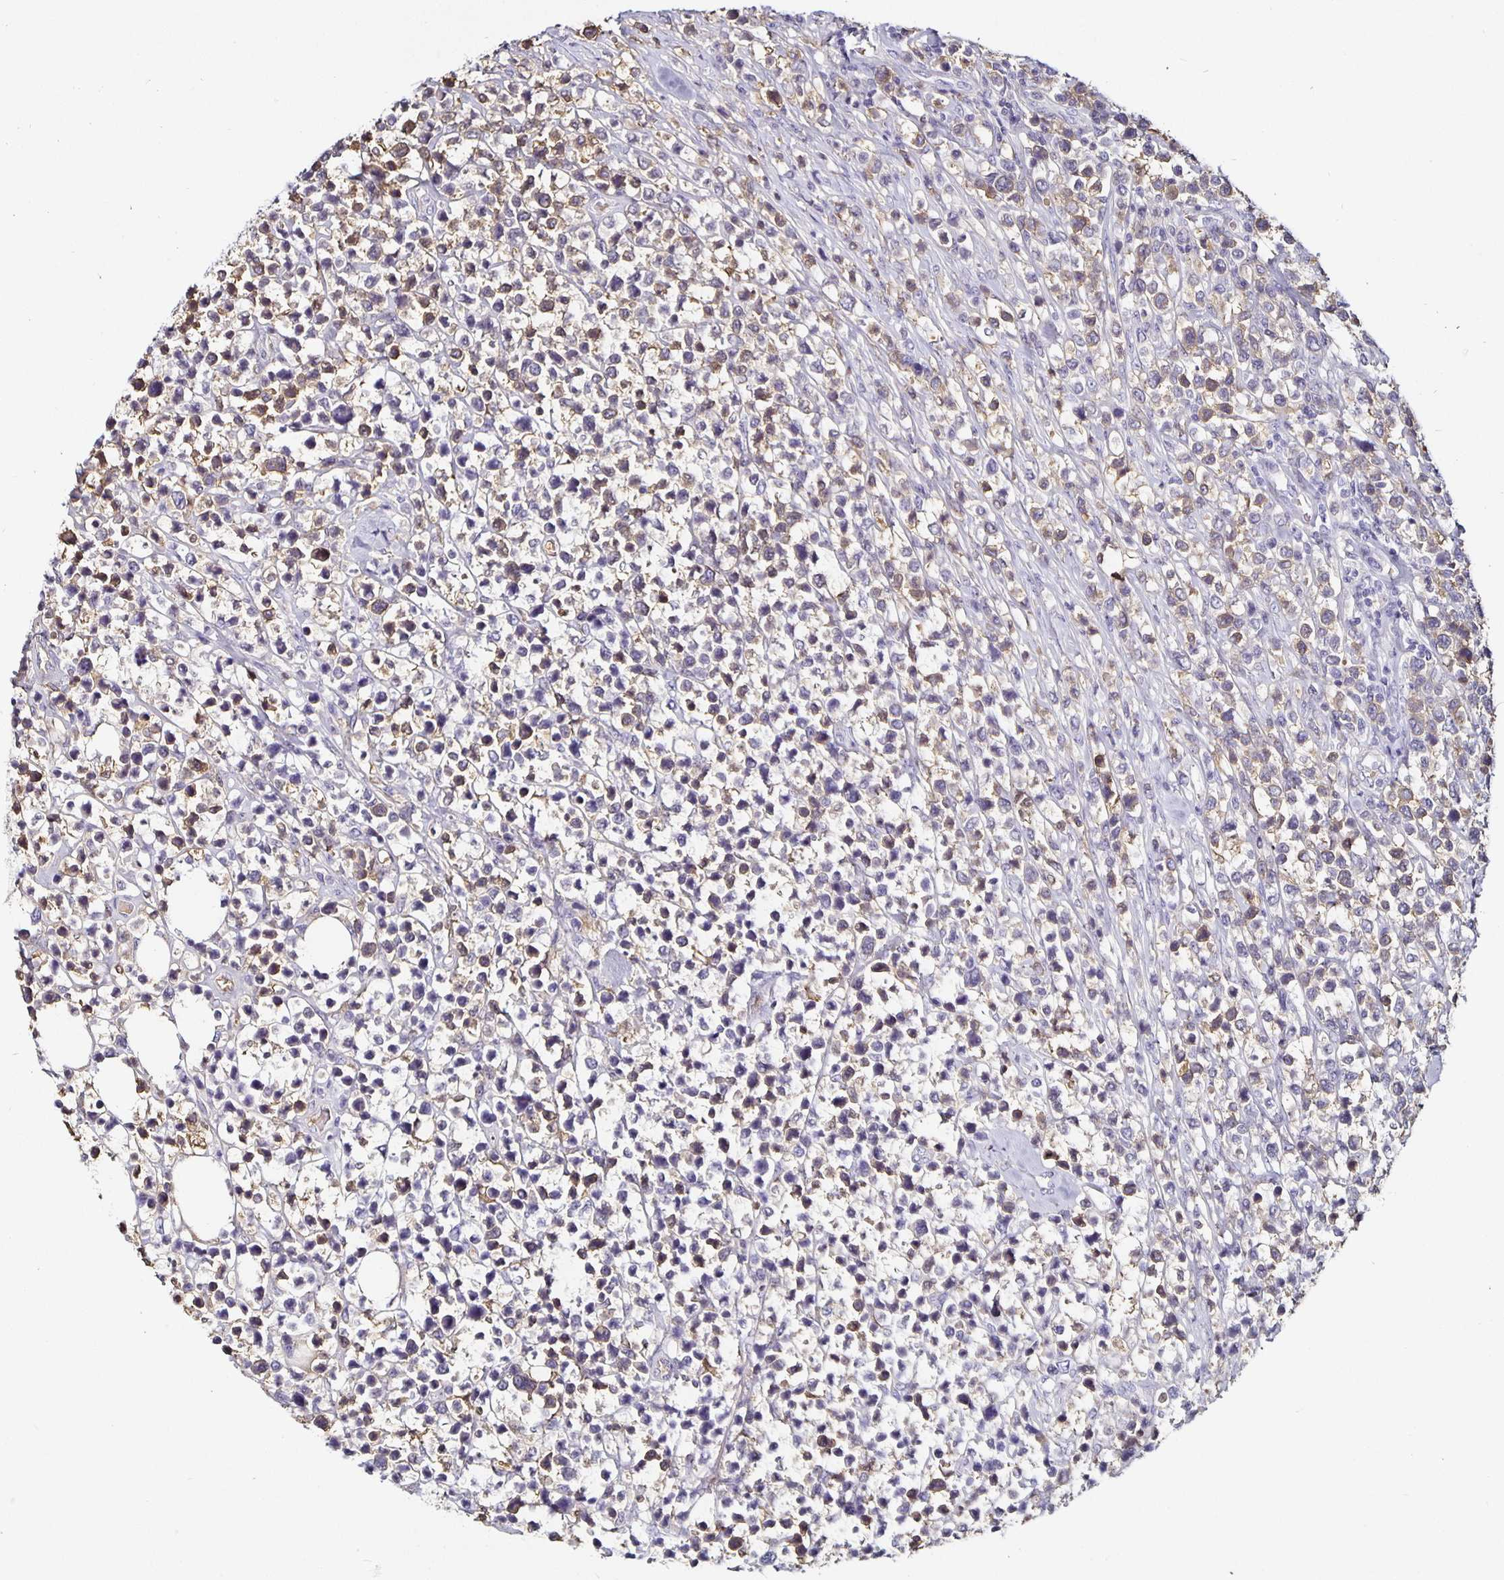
{"staining": {"intensity": "weak", "quantity": "25%-75%", "location": "cytoplasmic/membranous"}, "tissue": "lymphoma", "cell_type": "Tumor cells", "image_type": "cancer", "snomed": [{"axis": "morphology", "description": "Malignant lymphoma, non-Hodgkin's type, High grade"}, {"axis": "topography", "description": "Soft tissue"}], "caption": "Lymphoma stained with immunohistochemistry (IHC) displays weak cytoplasmic/membranous staining in about 25%-75% of tumor cells.", "gene": "TTR", "patient": {"sex": "female", "age": 56}}